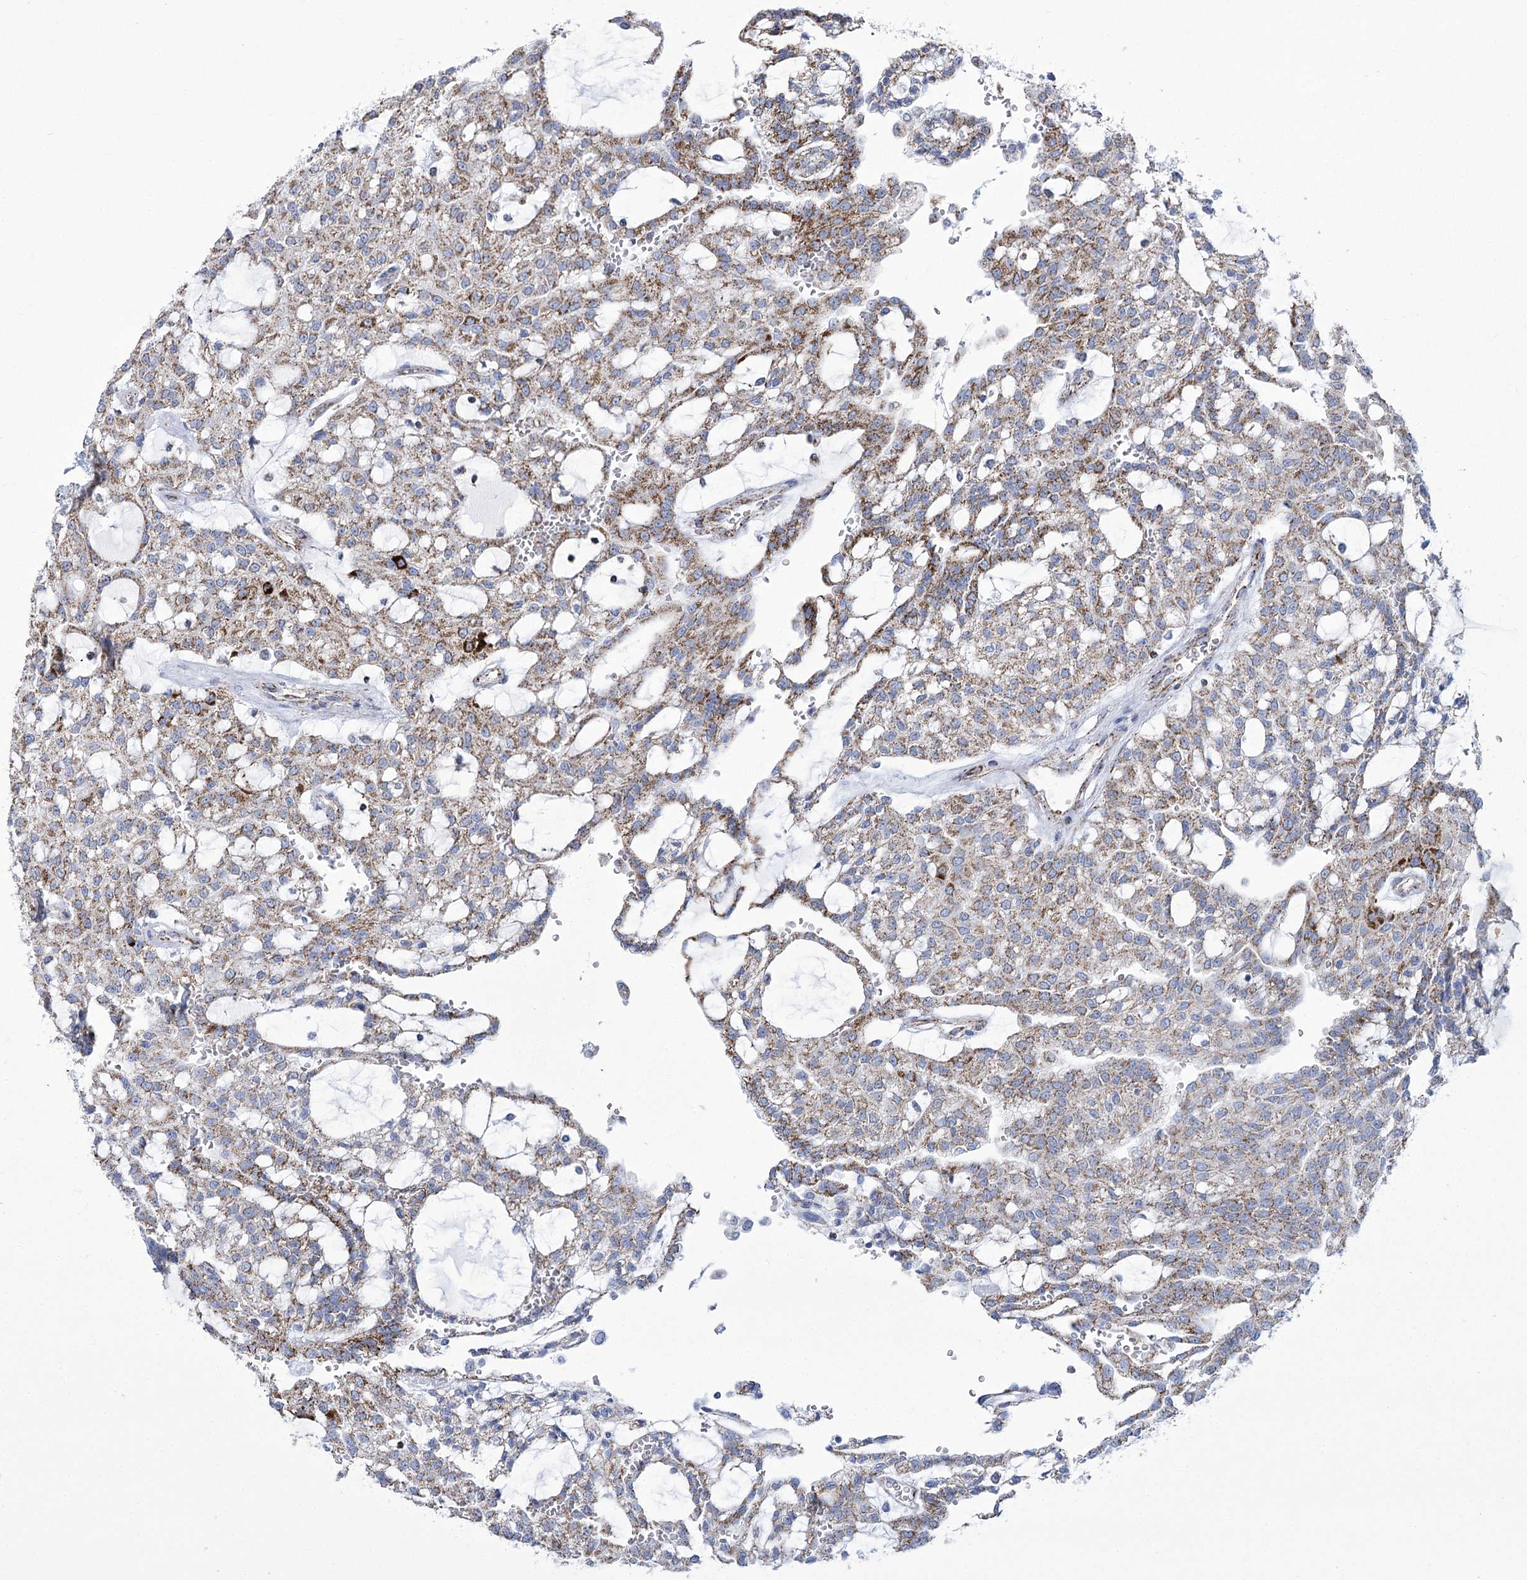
{"staining": {"intensity": "moderate", "quantity": "<25%", "location": "cytoplasmic/membranous"}, "tissue": "renal cancer", "cell_type": "Tumor cells", "image_type": "cancer", "snomed": [{"axis": "morphology", "description": "Adenocarcinoma, NOS"}, {"axis": "topography", "description": "Kidney"}], "caption": "Immunohistochemical staining of adenocarcinoma (renal) demonstrates low levels of moderate cytoplasmic/membranous expression in approximately <25% of tumor cells.", "gene": "PDHB", "patient": {"sex": "male", "age": 63}}